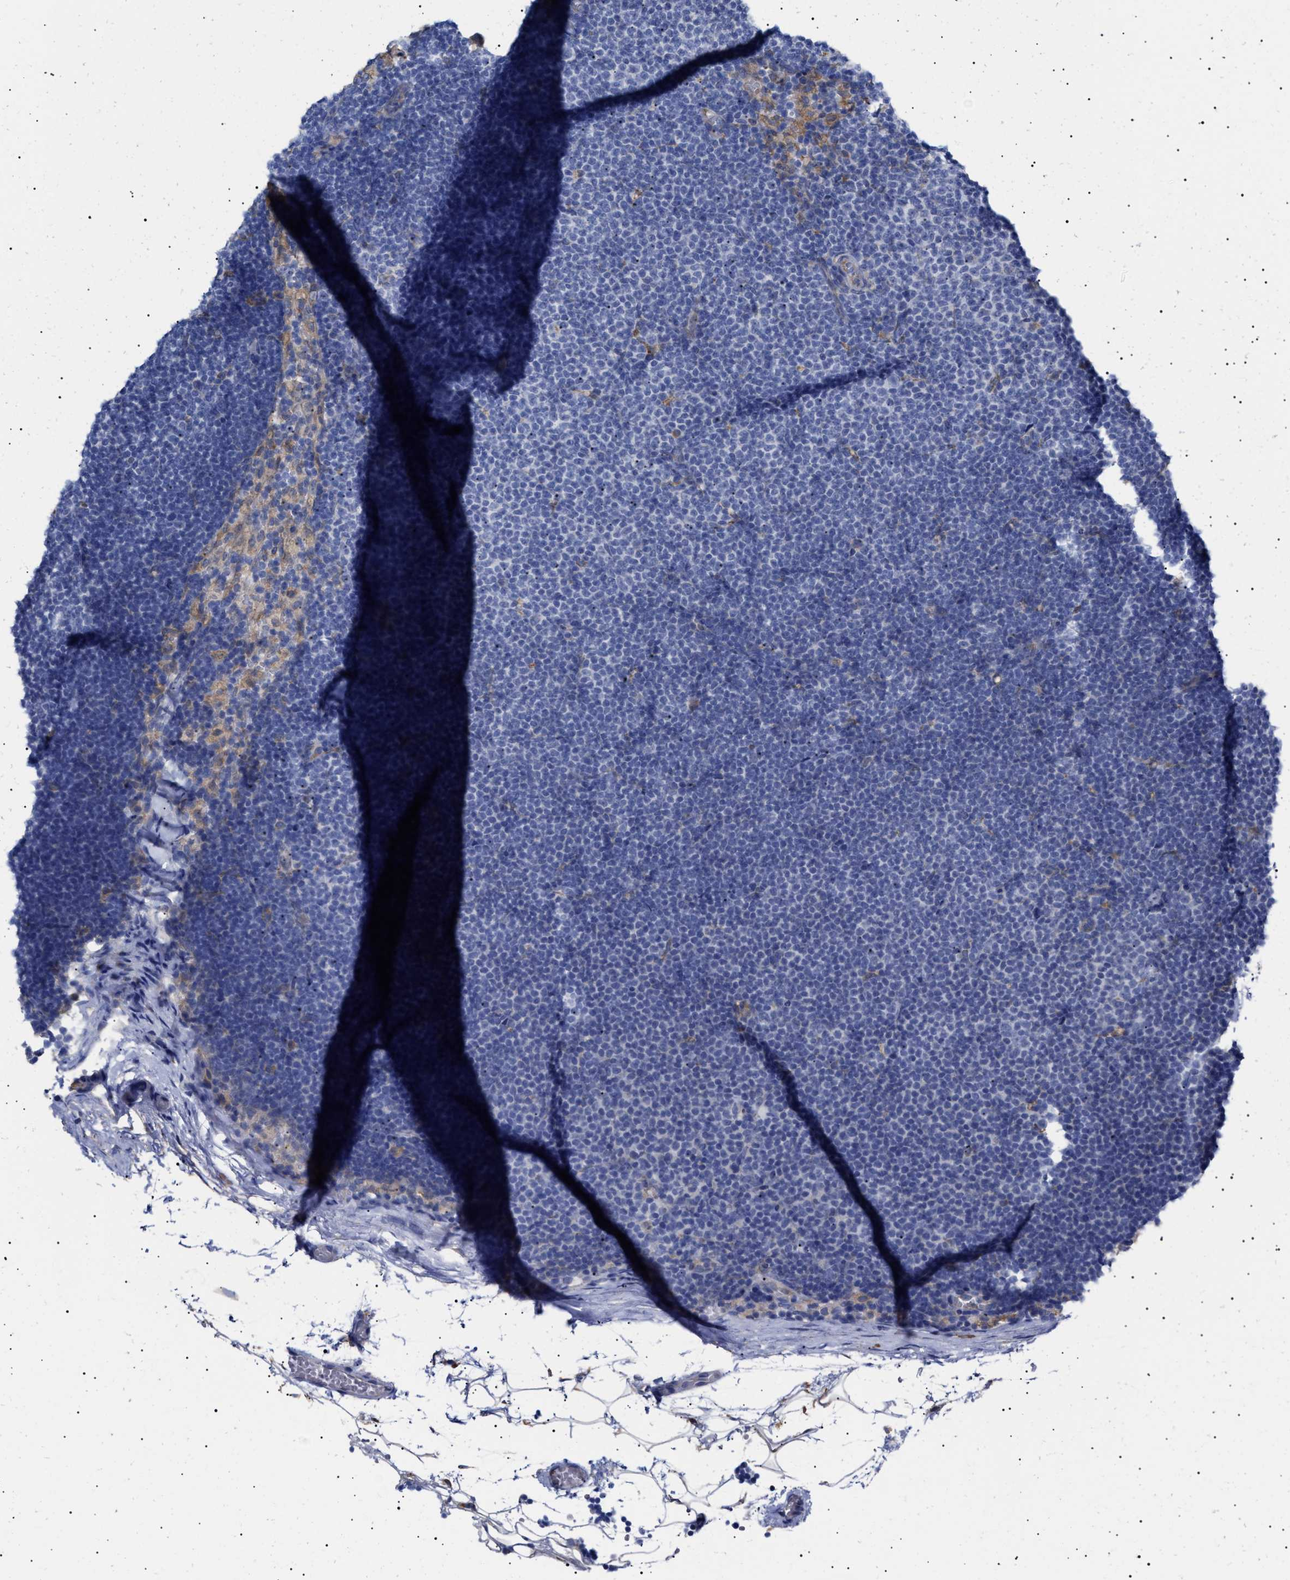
{"staining": {"intensity": "negative", "quantity": "none", "location": "none"}, "tissue": "lymphoma", "cell_type": "Tumor cells", "image_type": "cancer", "snomed": [{"axis": "morphology", "description": "Malignant lymphoma, non-Hodgkin's type, Low grade"}, {"axis": "topography", "description": "Lymph node"}], "caption": "The immunohistochemistry (IHC) image has no significant positivity in tumor cells of low-grade malignant lymphoma, non-Hodgkin's type tissue.", "gene": "ERCC6L2", "patient": {"sex": "female", "age": 53}}